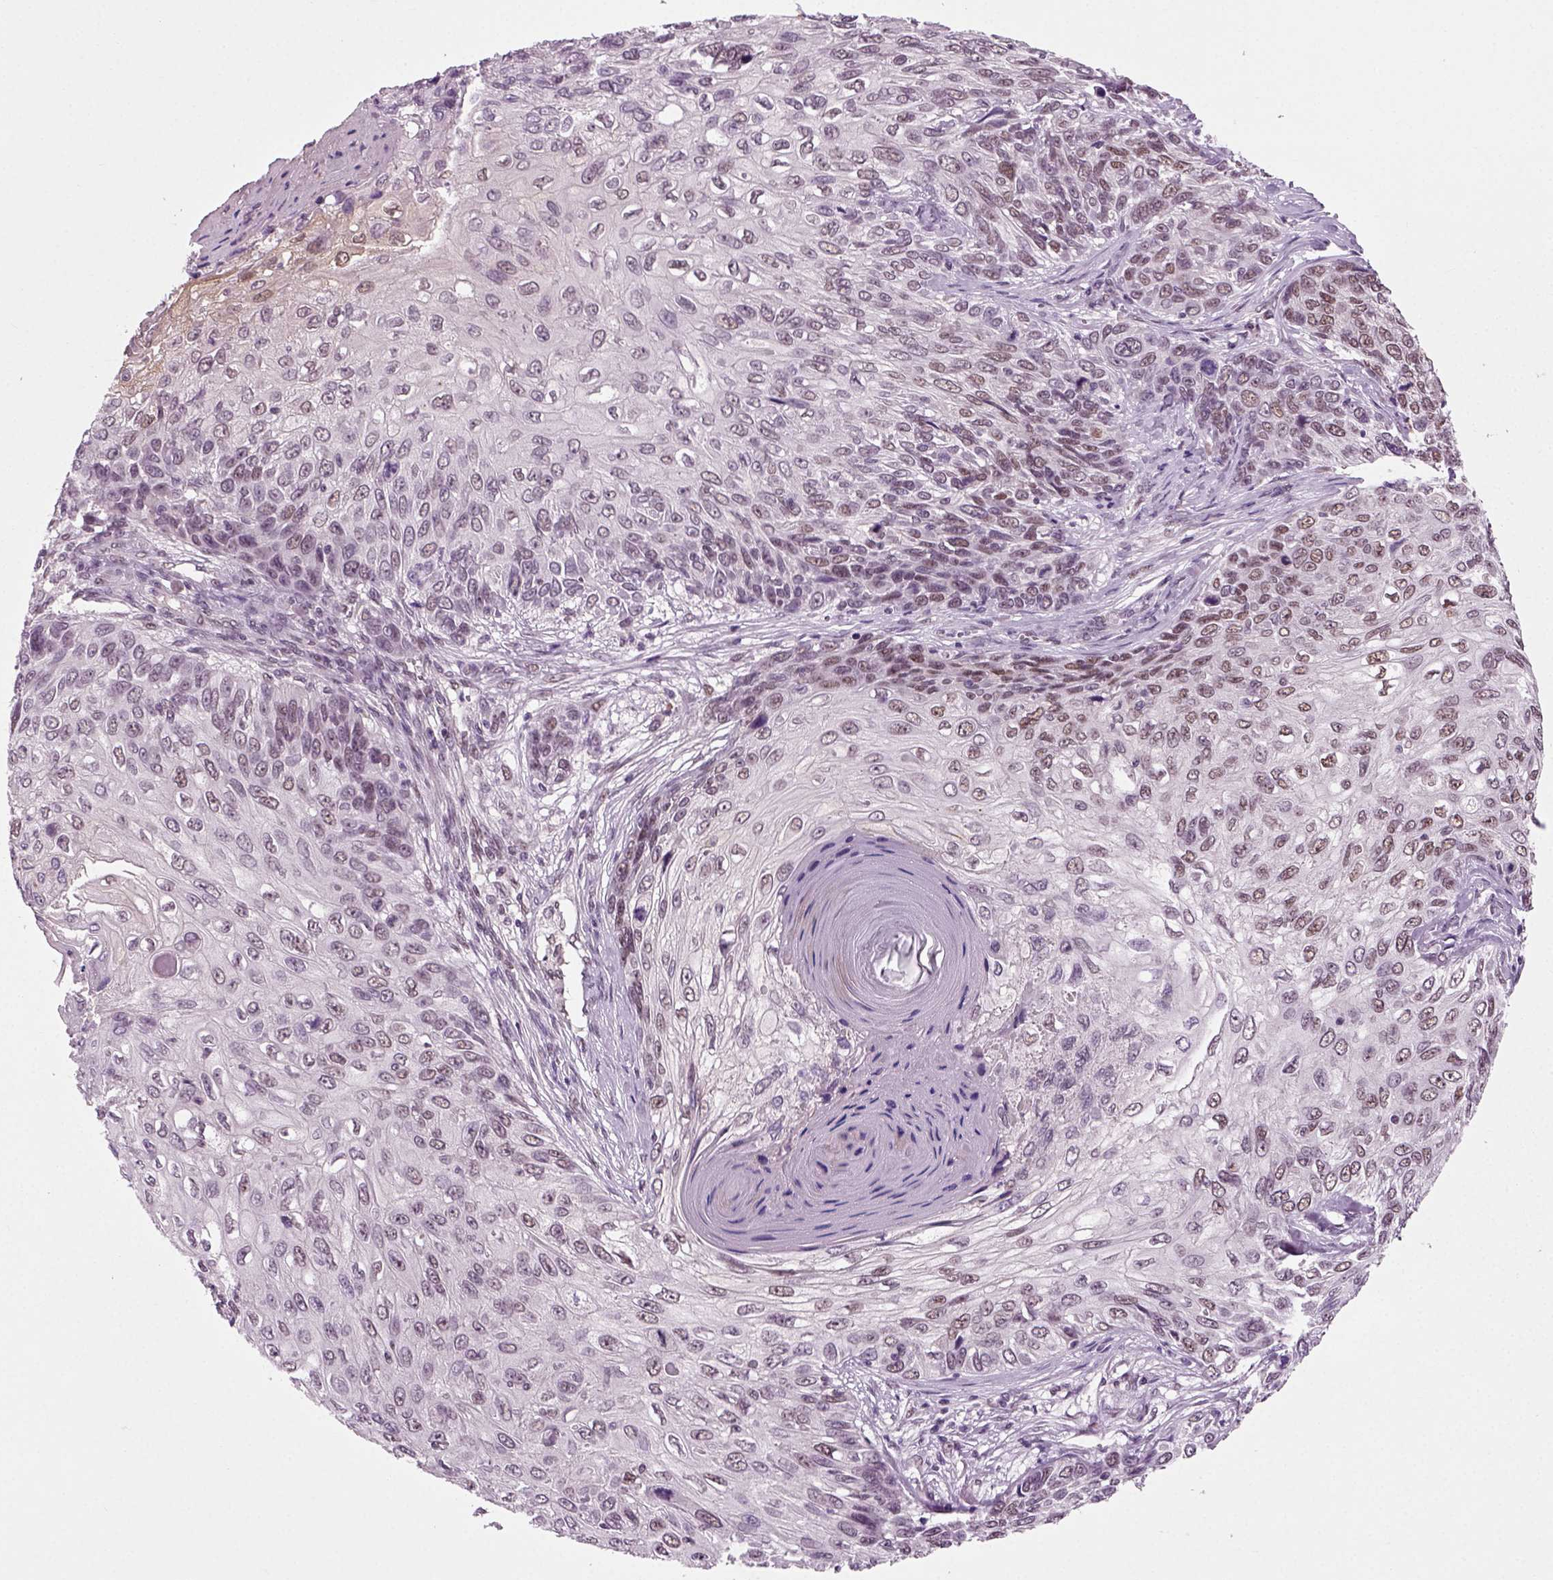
{"staining": {"intensity": "moderate", "quantity": "25%-75%", "location": "nuclear"}, "tissue": "skin cancer", "cell_type": "Tumor cells", "image_type": "cancer", "snomed": [{"axis": "morphology", "description": "Squamous cell carcinoma, NOS"}, {"axis": "topography", "description": "Skin"}], "caption": "Skin cancer stained for a protein (brown) shows moderate nuclear positive expression in about 25%-75% of tumor cells.", "gene": "RCOR3", "patient": {"sex": "male", "age": 92}}